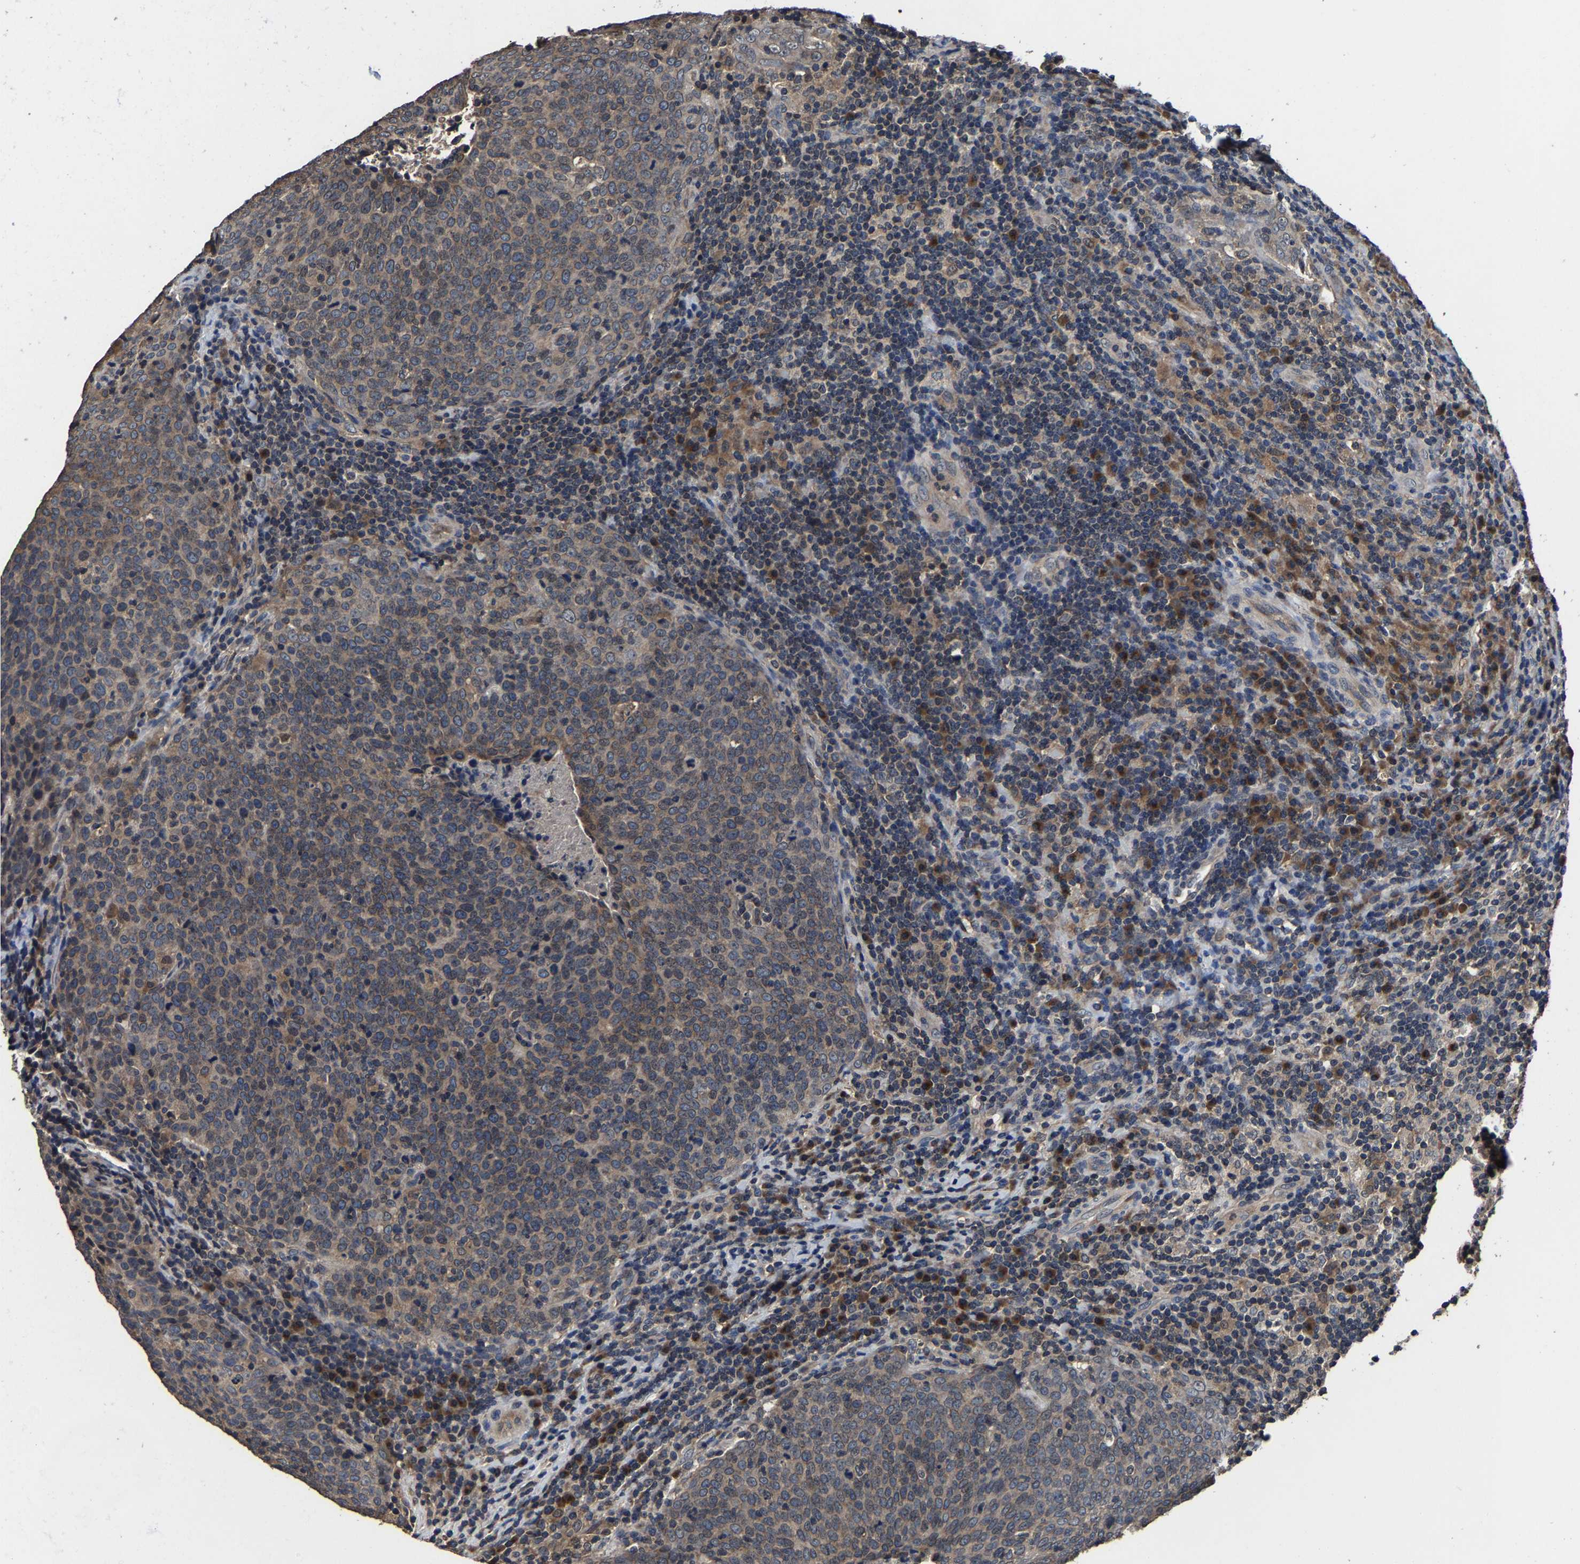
{"staining": {"intensity": "moderate", "quantity": ">75%", "location": "cytoplasmic/membranous"}, "tissue": "head and neck cancer", "cell_type": "Tumor cells", "image_type": "cancer", "snomed": [{"axis": "morphology", "description": "Squamous cell carcinoma, NOS"}, {"axis": "morphology", "description": "Squamous cell carcinoma, metastatic, NOS"}, {"axis": "topography", "description": "Lymph node"}, {"axis": "topography", "description": "Head-Neck"}], "caption": "Immunohistochemical staining of head and neck cancer displays medium levels of moderate cytoplasmic/membranous protein positivity in about >75% of tumor cells.", "gene": "EBAG9", "patient": {"sex": "male", "age": 62}}